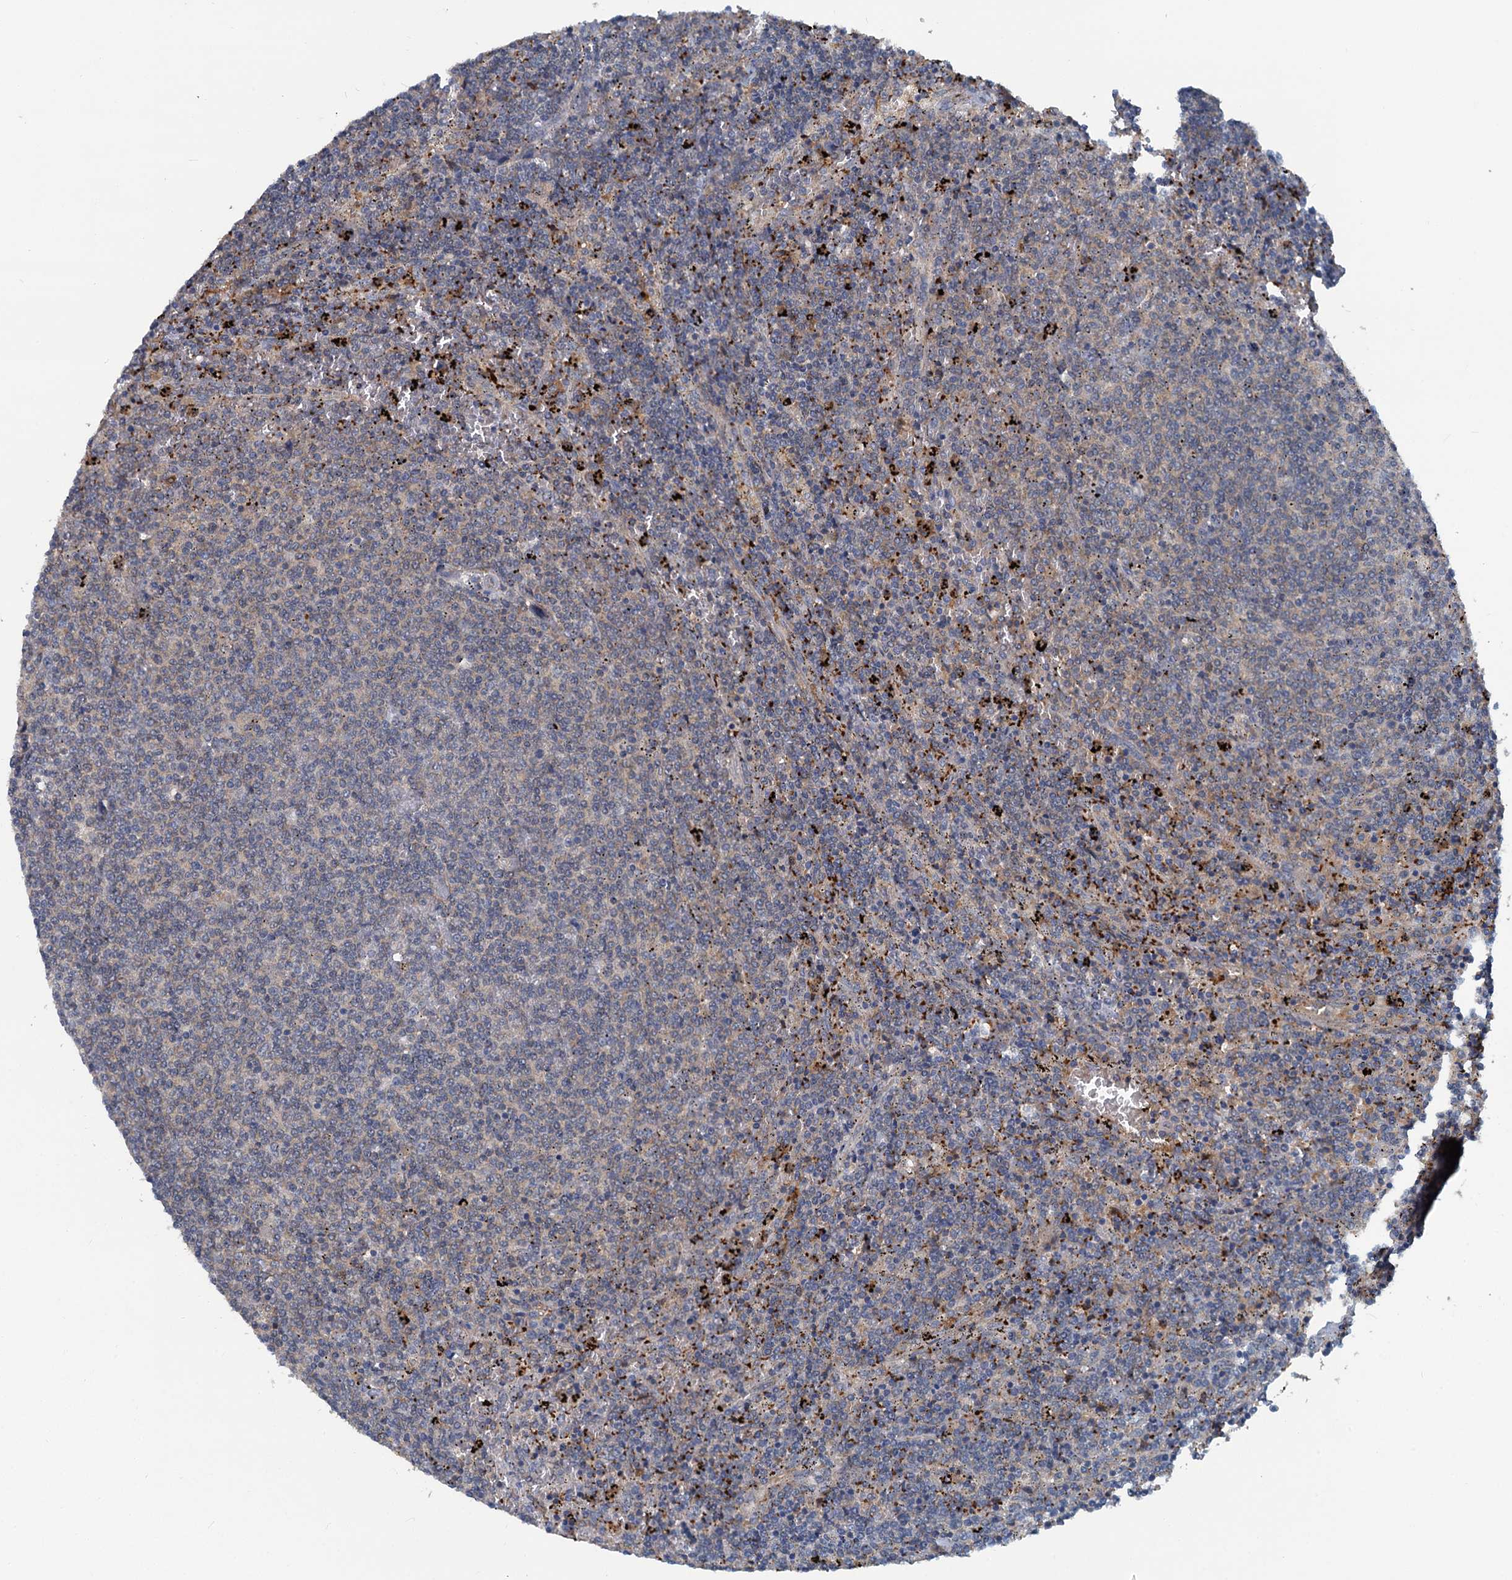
{"staining": {"intensity": "negative", "quantity": "none", "location": "none"}, "tissue": "lymphoma", "cell_type": "Tumor cells", "image_type": "cancer", "snomed": [{"axis": "morphology", "description": "Malignant lymphoma, non-Hodgkin's type, Low grade"}, {"axis": "topography", "description": "Spleen"}], "caption": "Protein analysis of lymphoma exhibits no significant positivity in tumor cells.", "gene": "GCLM", "patient": {"sex": "female", "age": 50}}